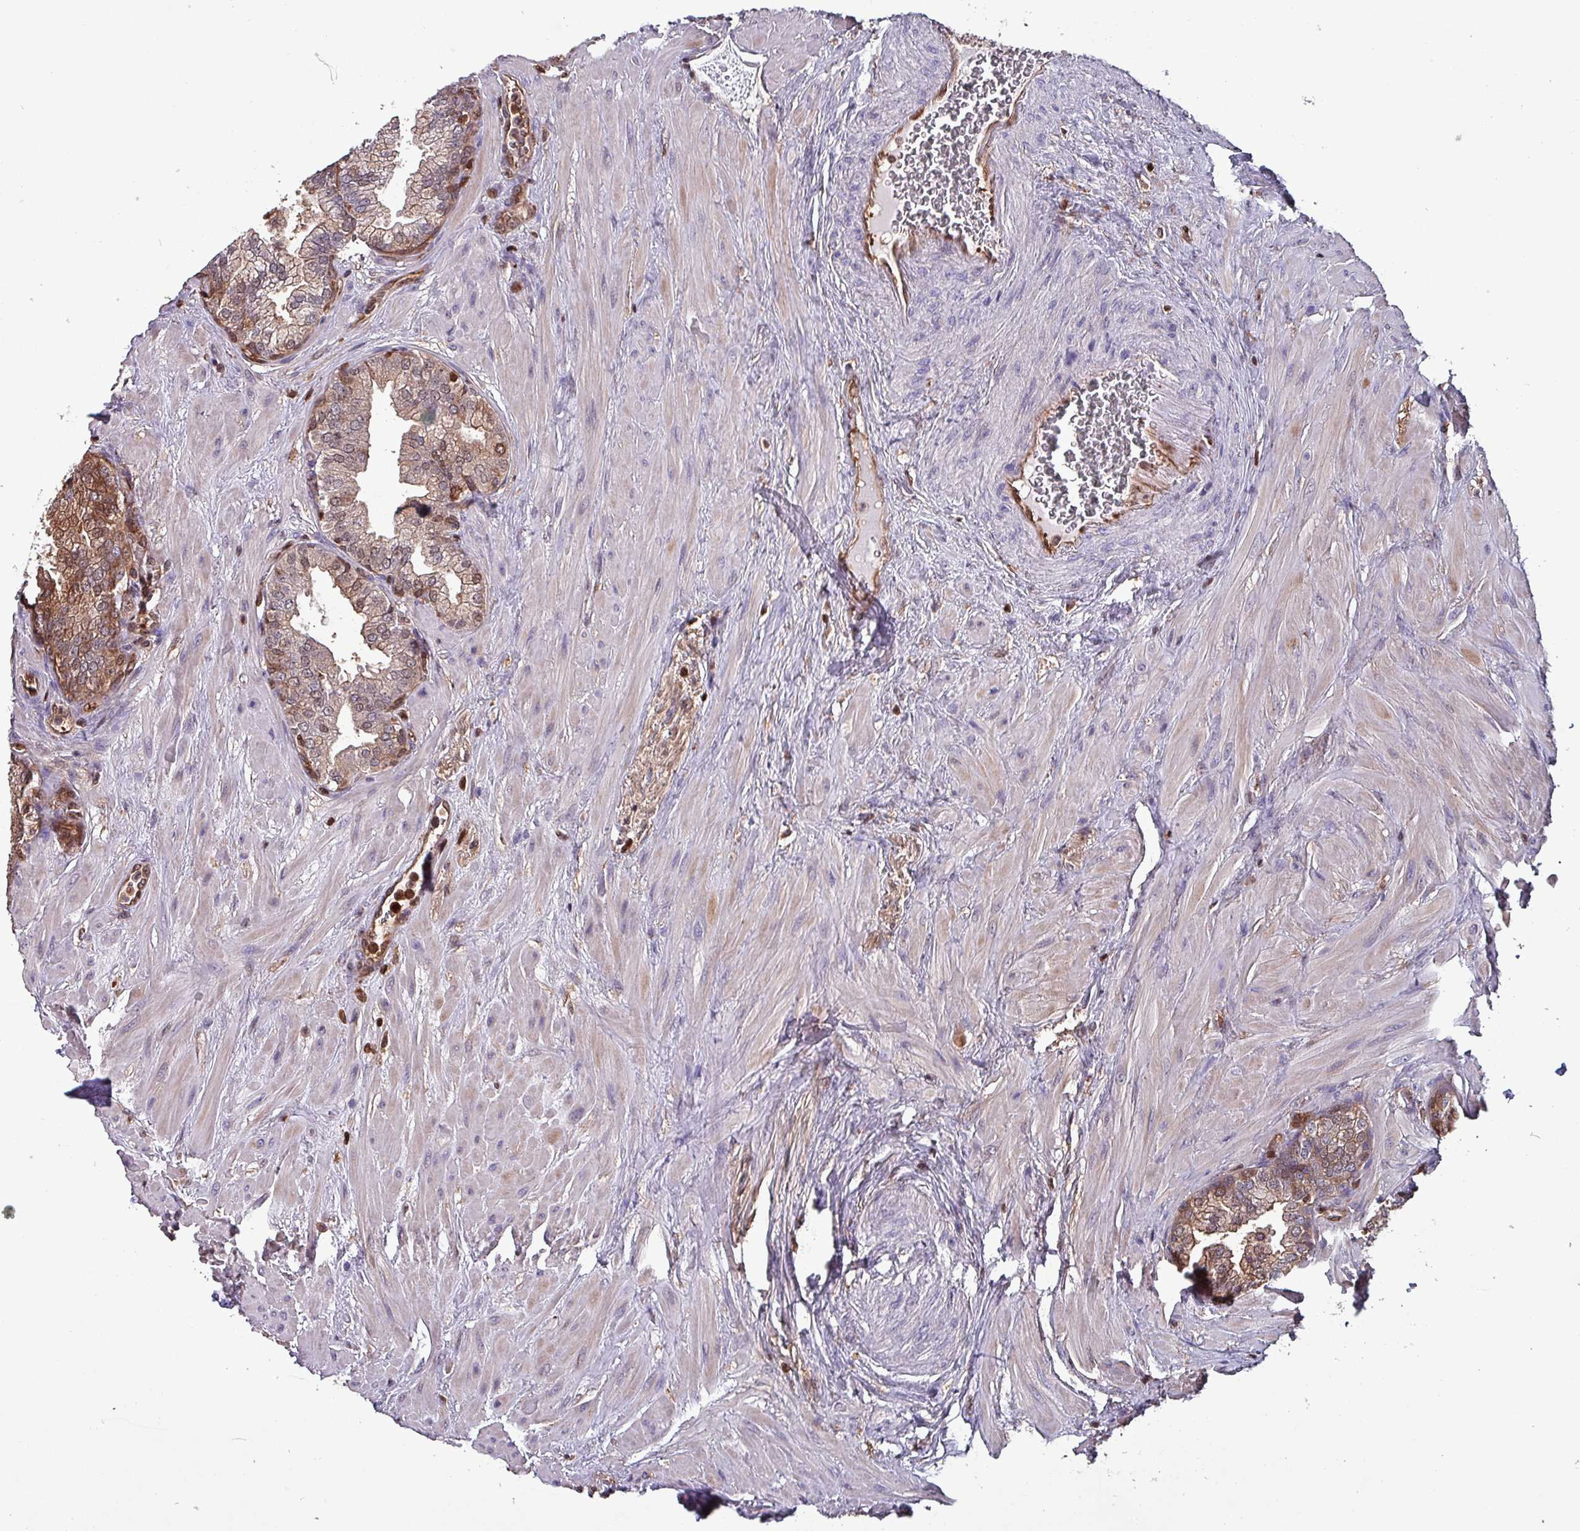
{"staining": {"intensity": "strong", "quantity": "25%-75%", "location": "cytoplasmic/membranous,nuclear"}, "tissue": "prostate", "cell_type": "Glandular cells", "image_type": "normal", "snomed": [{"axis": "morphology", "description": "Normal tissue, NOS"}, {"axis": "topography", "description": "Prostate"}], "caption": "Immunohistochemical staining of benign prostate demonstrates 25%-75% levels of strong cytoplasmic/membranous,nuclear protein staining in approximately 25%-75% of glandular cells.", "gene": "PSMB8", "patient": {"sex": "male", "age": 60}}